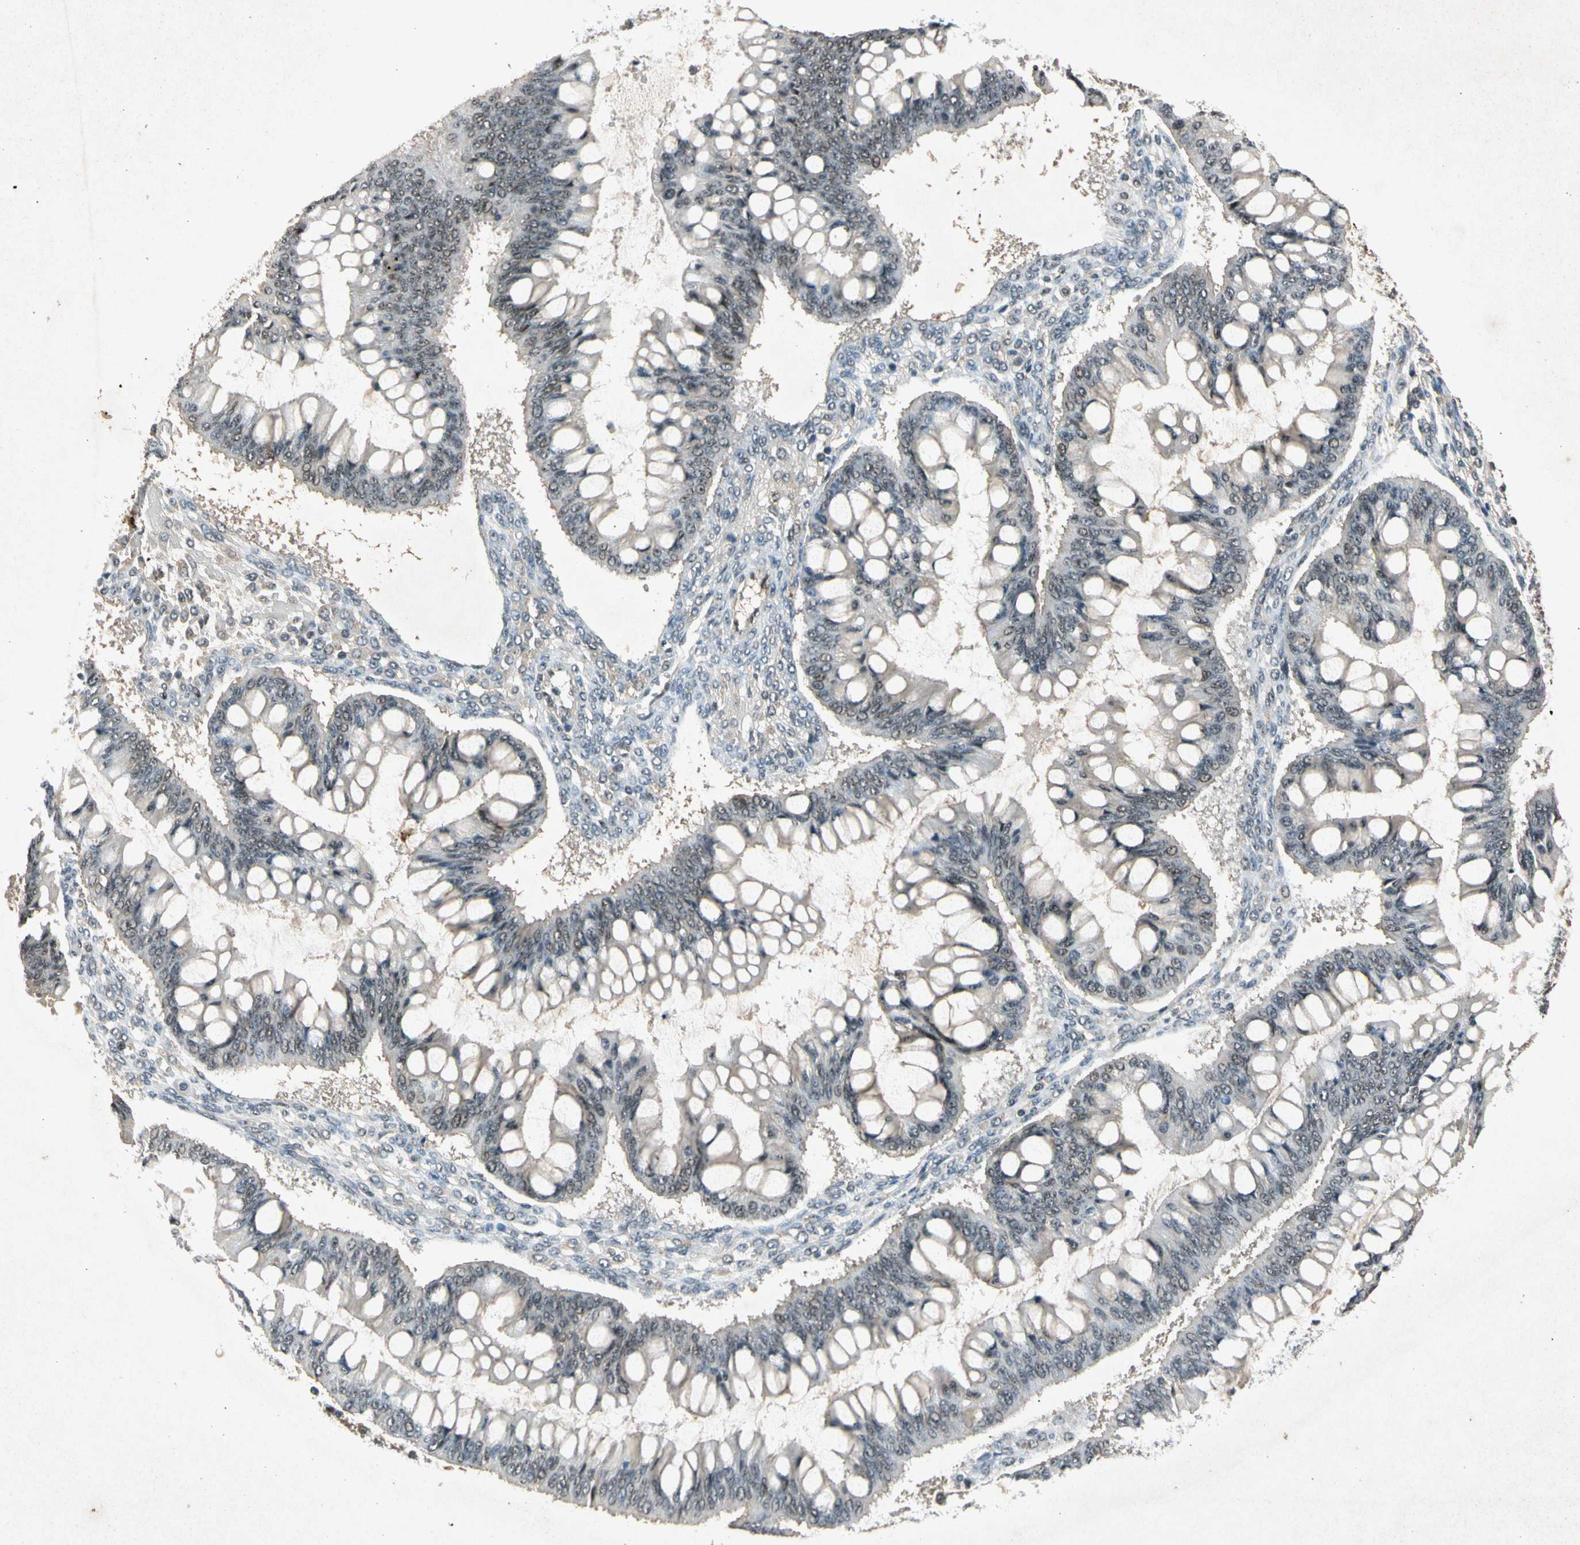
{"staining": {"intensity": "weak", "quantity": "25%-75%", "location": "nuclear"}, "tissue": "ovarian cancer", "cell_type": "Tumor cells", "image_type": "cancer", "snomed": [{"axis": "morphology", "description": "Cystadenocarcinoma, mucinous, NOS"}, {"axis": "topography", "description": "Ovary"}], "caption": "Immunohistochemical staining of human ovarian mucinous cystadenocarcinoma reveals low levels of weak nuclear positivity in about 25%-75% of tumor cells.", "gene": "PML", "patient": {"sex": "female", "age": 73}}